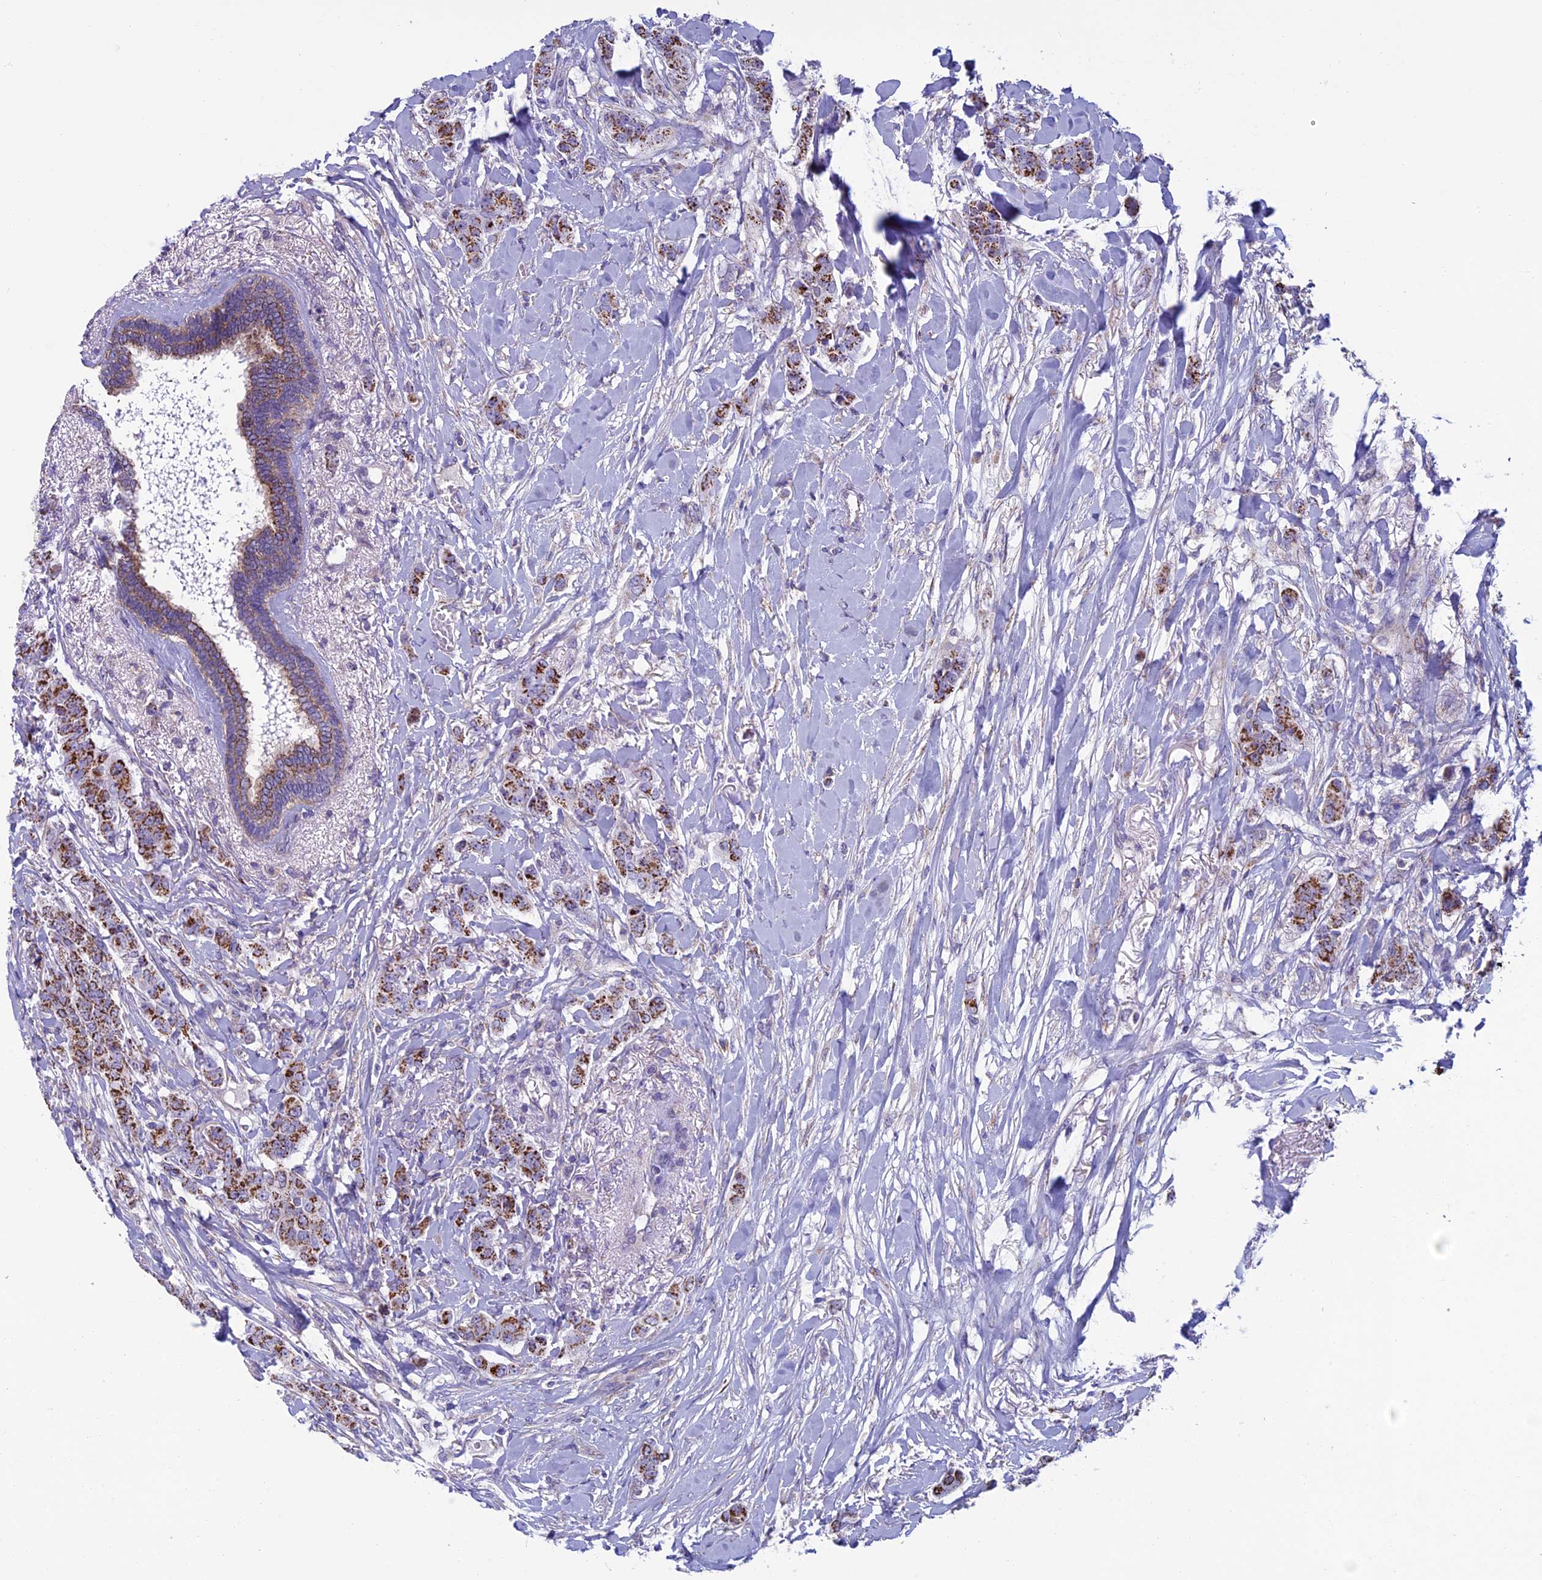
{"staining": {"intensity": "strong", "quantity": ">75%", "location": "cytoplasmic/membranous"}, "tissue": "breast cancer", "cell_type": "Tumor cells", "image_type": "cancer", "snomed": [{"axis": "morphology", "description": "Duct carcinoma"}, {"axis": "topography", "description": "Breast"}], "caption": "Invasive ductal carcinoma (breast) stained for a protein (brown) displays strong cytoplasmic/membranous positive staining in about >75% of tumor cells.", "gene": "MFSD12", "patient": {"sex": "female", "age": 40}}